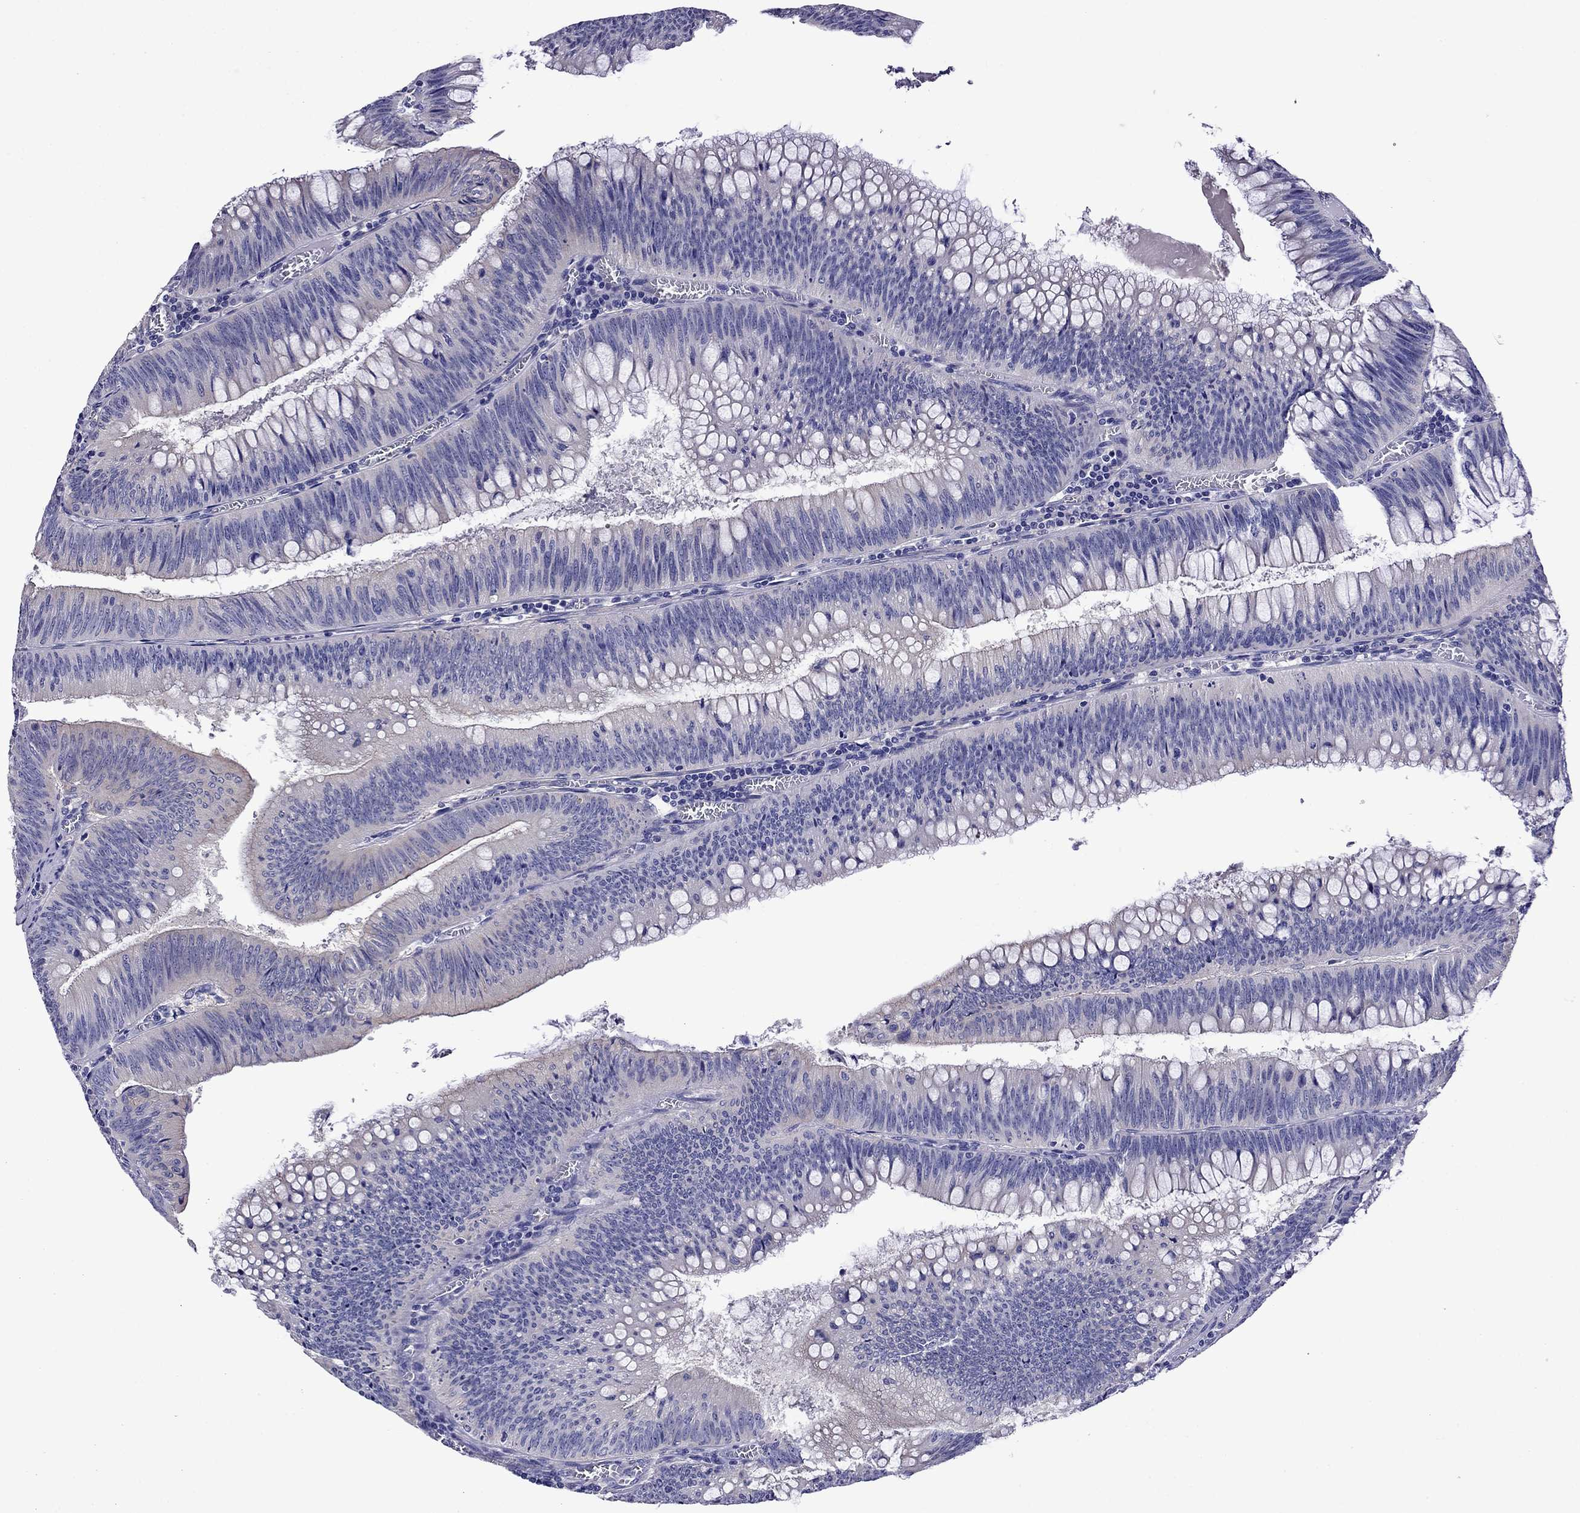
{"staining": {"intensity": "negative", "quantity": "none", "location": "none"}, "tissue": "colorectal cancer", "cell_type": "Tumor cells", "image_type": "cancer", "snomed": [{"axis": "morphology", "description": "Adenocarcinoma, NOS"}, {"axis": "topography", "description": "Rectum"}], "caption": "Protein analysis of colorectal cancer shows no significant staining in tumor cells.", "gene": "SCG2", "patient": {"sex": "female", "age": 72}}